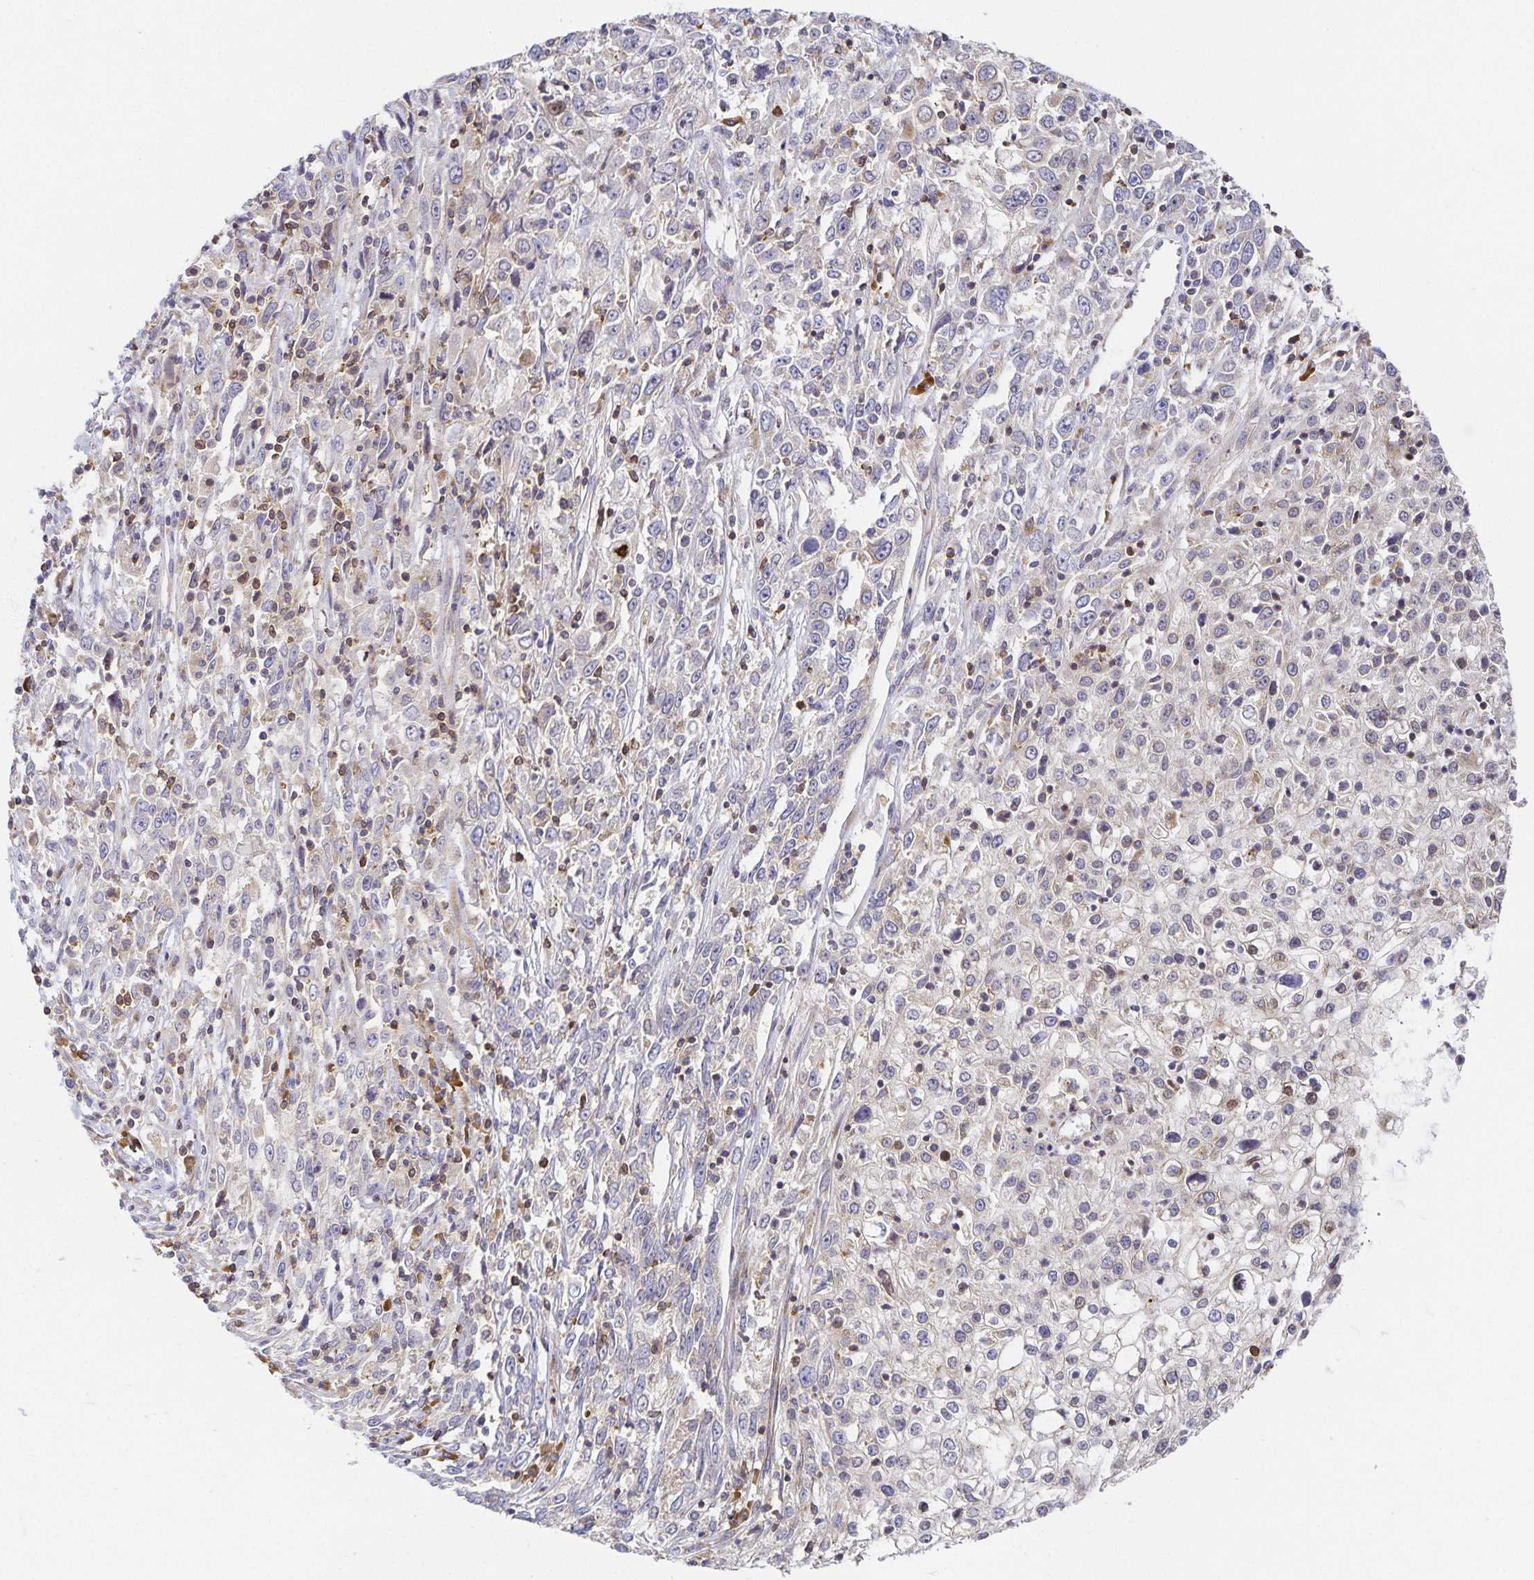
{"staining": {"intensity": "negative", "quantity": "none", "location": "none"}, "tissue": "cervical cancer", "cell_type": "Tumor cells", "image_type": "cancer", "snomed": [{"axis": "morphology", "description": "Adenocarcinoma, NOS"}, {"axis": "topography", "description": "Cervix"}], "caption": "Human cervical cancer (adenocarcinoma) stained for a protein using immunohistochemistry demonstrates no expression in tumor cells.", "gene": "NOMO1", "patient": {"sex": "female", "age": 40}}